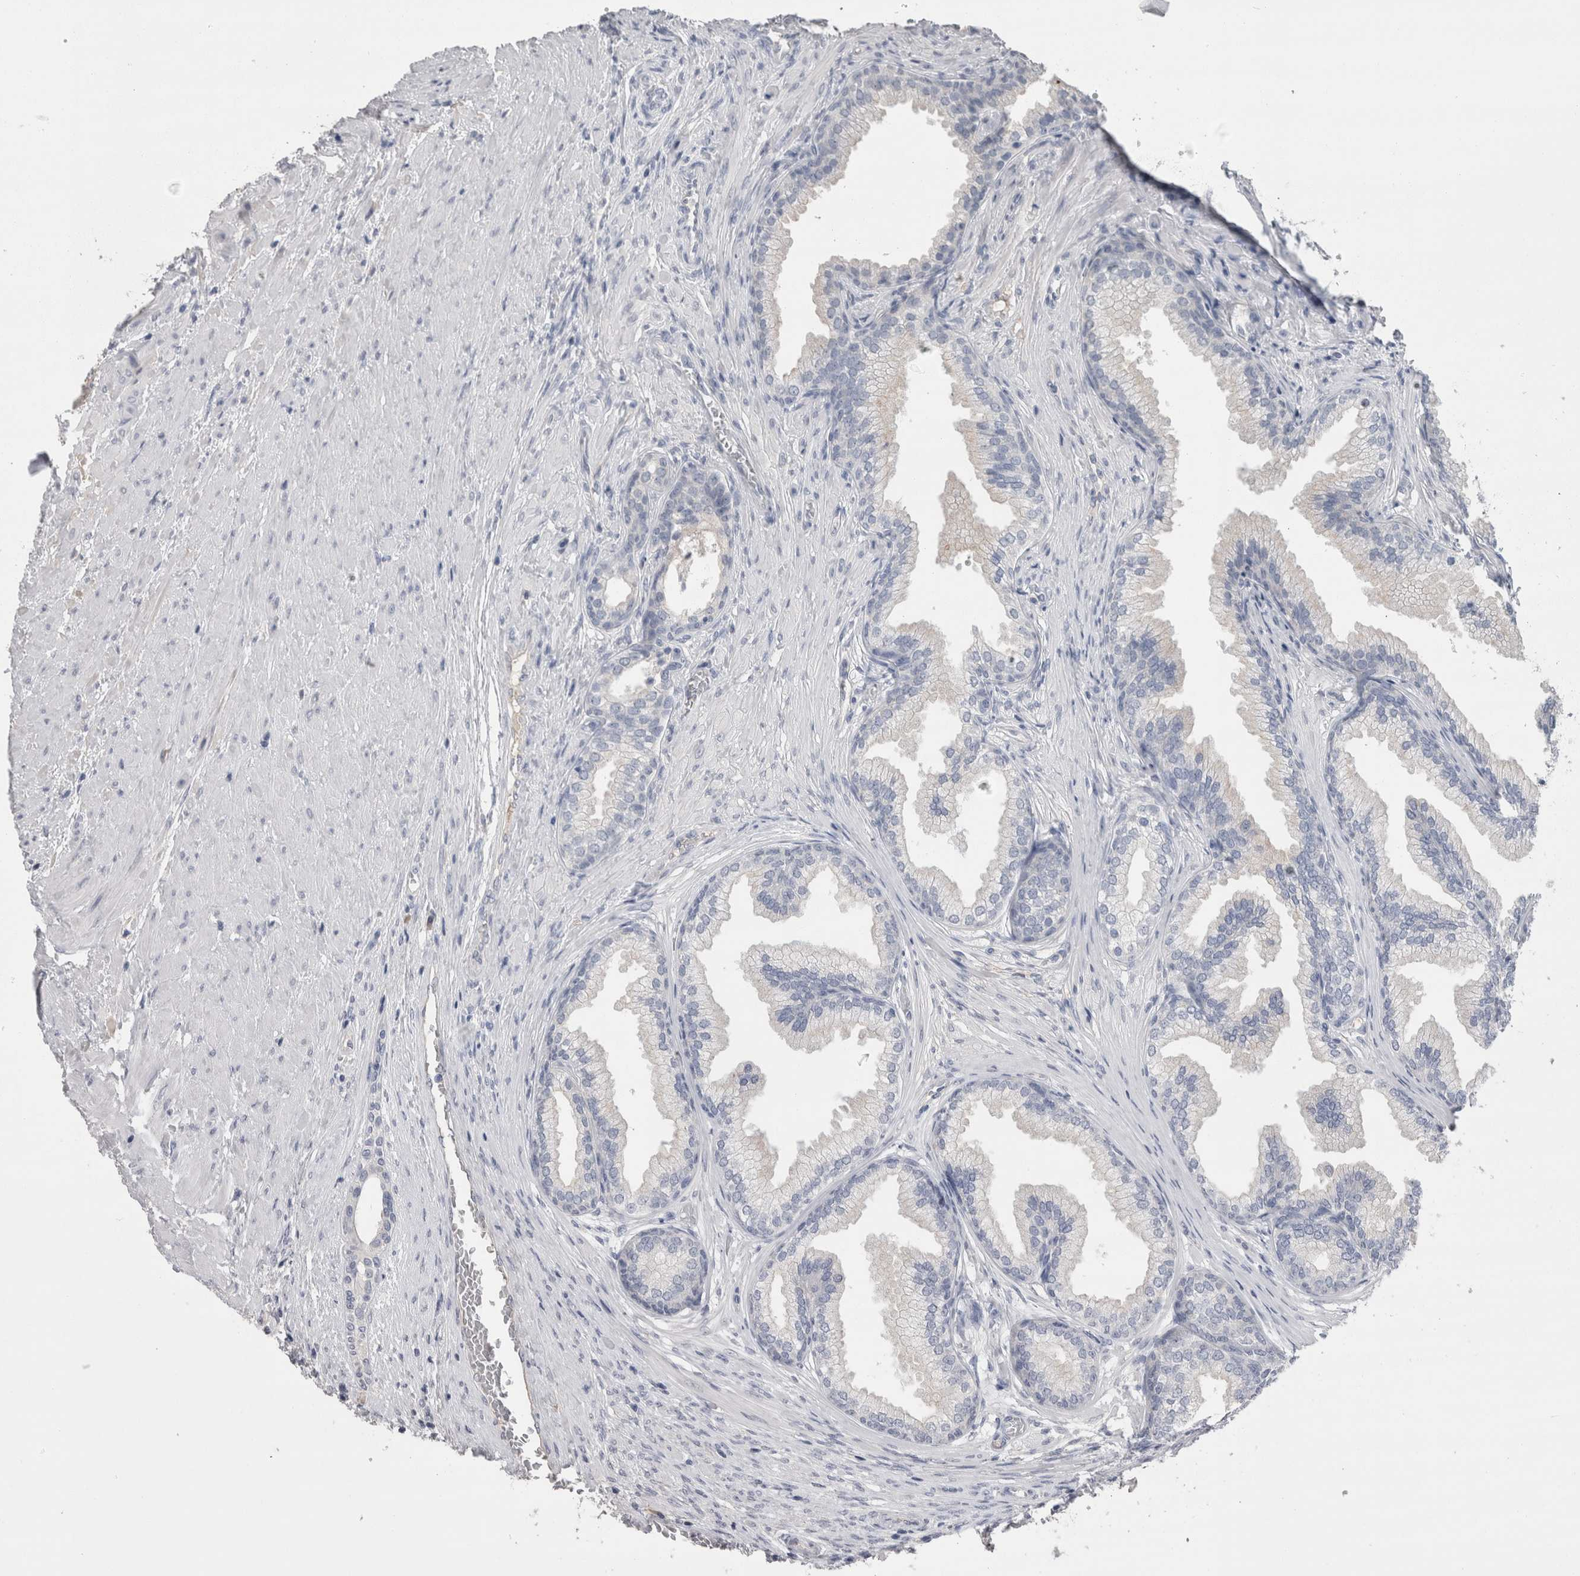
{"staining": {"intensity": "weak", "quantity": "<25%", "location": "cytoplasmic/membranous"}, "tissue": "prostate", "cell_type": "Glandular cells", "image_type": "normal", "snomed": [{"axis": "morphology", "description": "Normal tissue, NOS"}, {"axis": "topography", "description": "Prostate"}], "caption": "Immunohistochemistry micrograph of normal prostate: human prostate stained with DAB shows no significant protein staining in glandular cells.", "gene": "REG1A", "patient": {"sex": "male", "age": 76}}